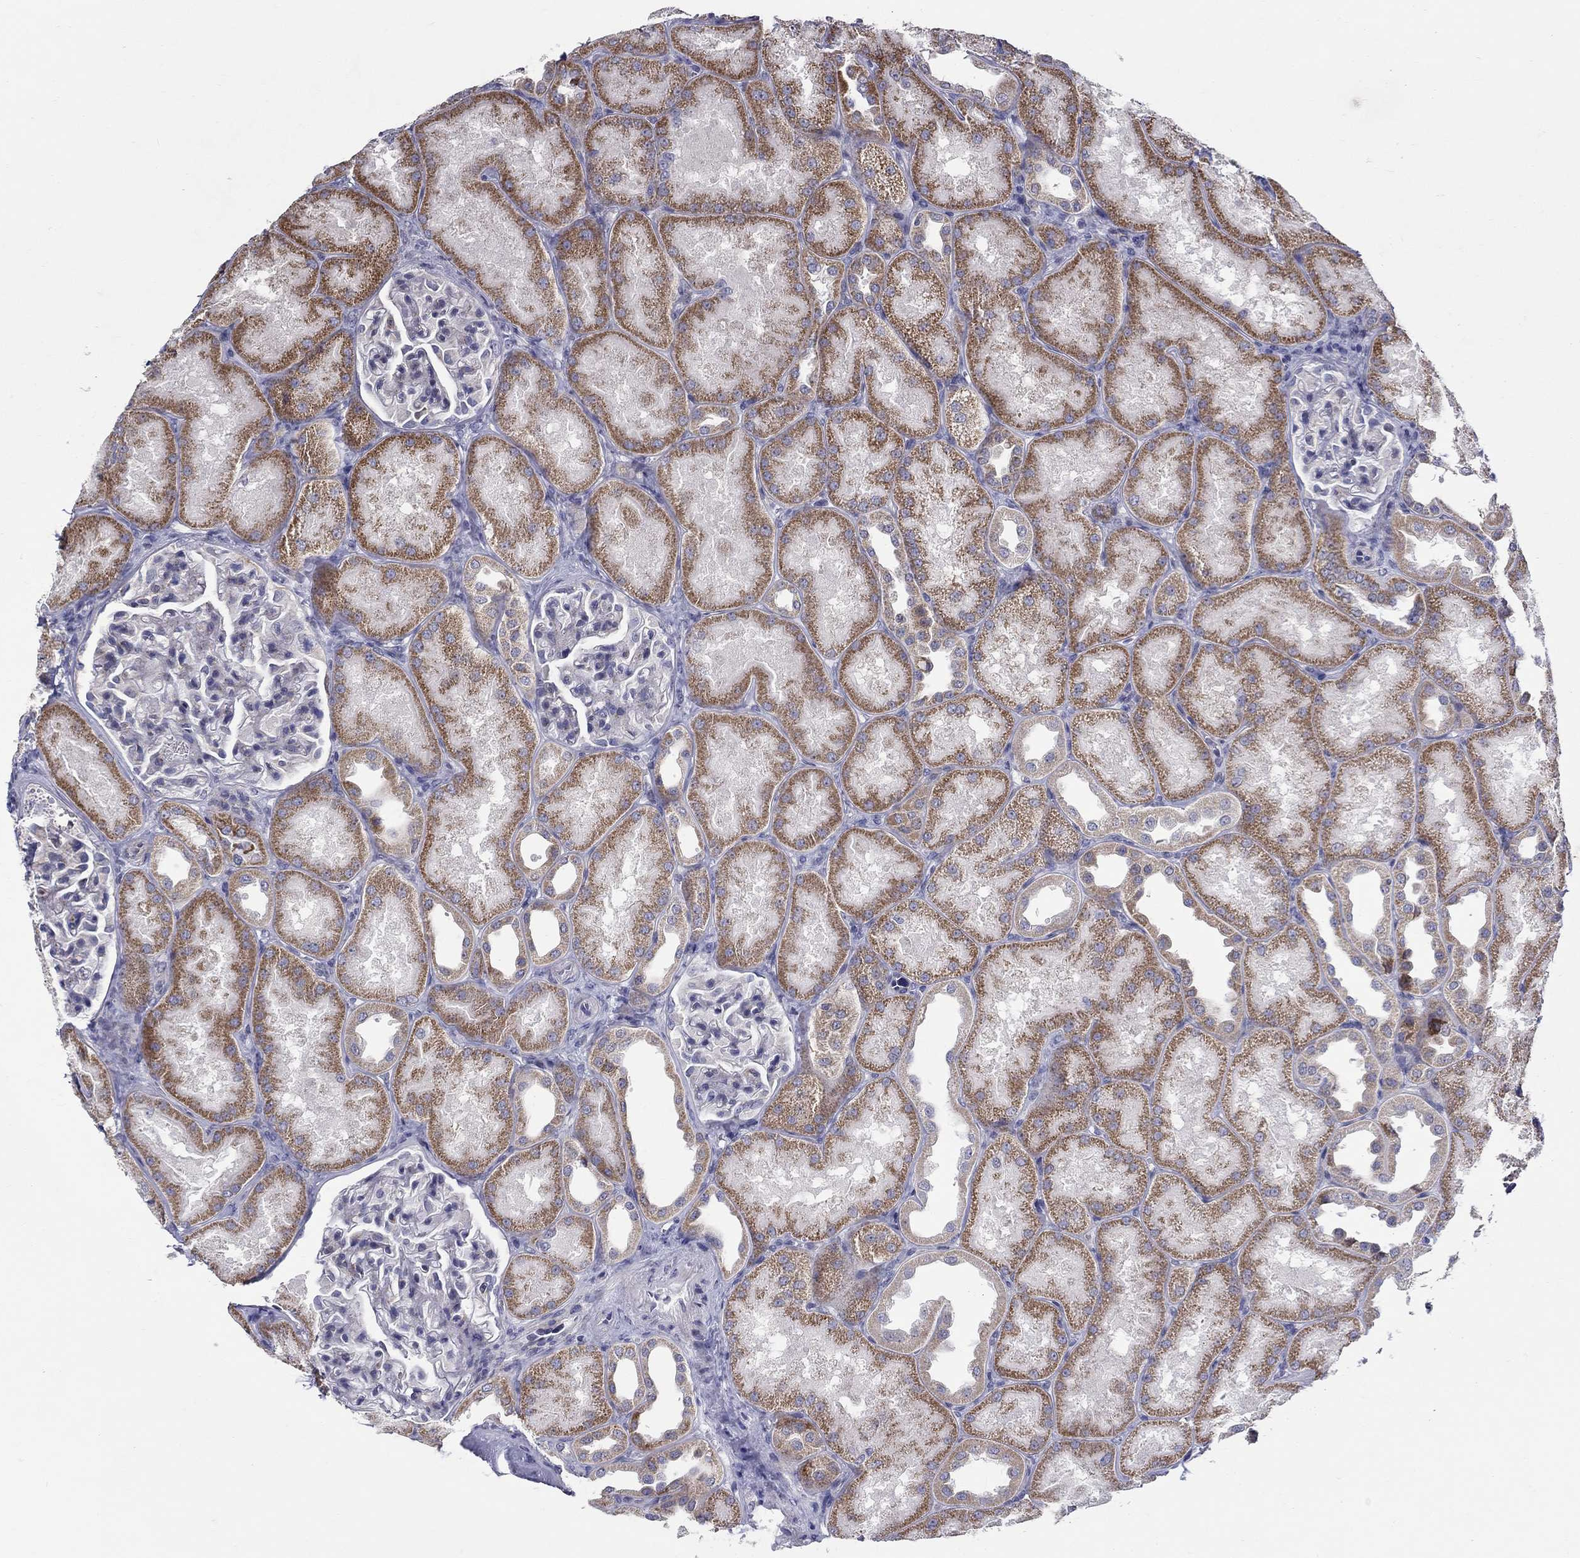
{"staining": {"intensity": "negative", "quantity": "none", "location": "none"}, "tissue": "kidney", "cell_type": "Cells in glomeruli", "image_type": "normal", "snomed": [{"axis": "morphology", "description": "Normal tissue, NOS"}, {"axis": "topography", "description": "Kidney"}], "caption": "High power microscopy image of an immunohistochemistry image of unremarkable kidney, revealing no significant expression in cells in glomeruli.", "gene": "HMX2", "patient": {"sex": "male", "age": 61}}